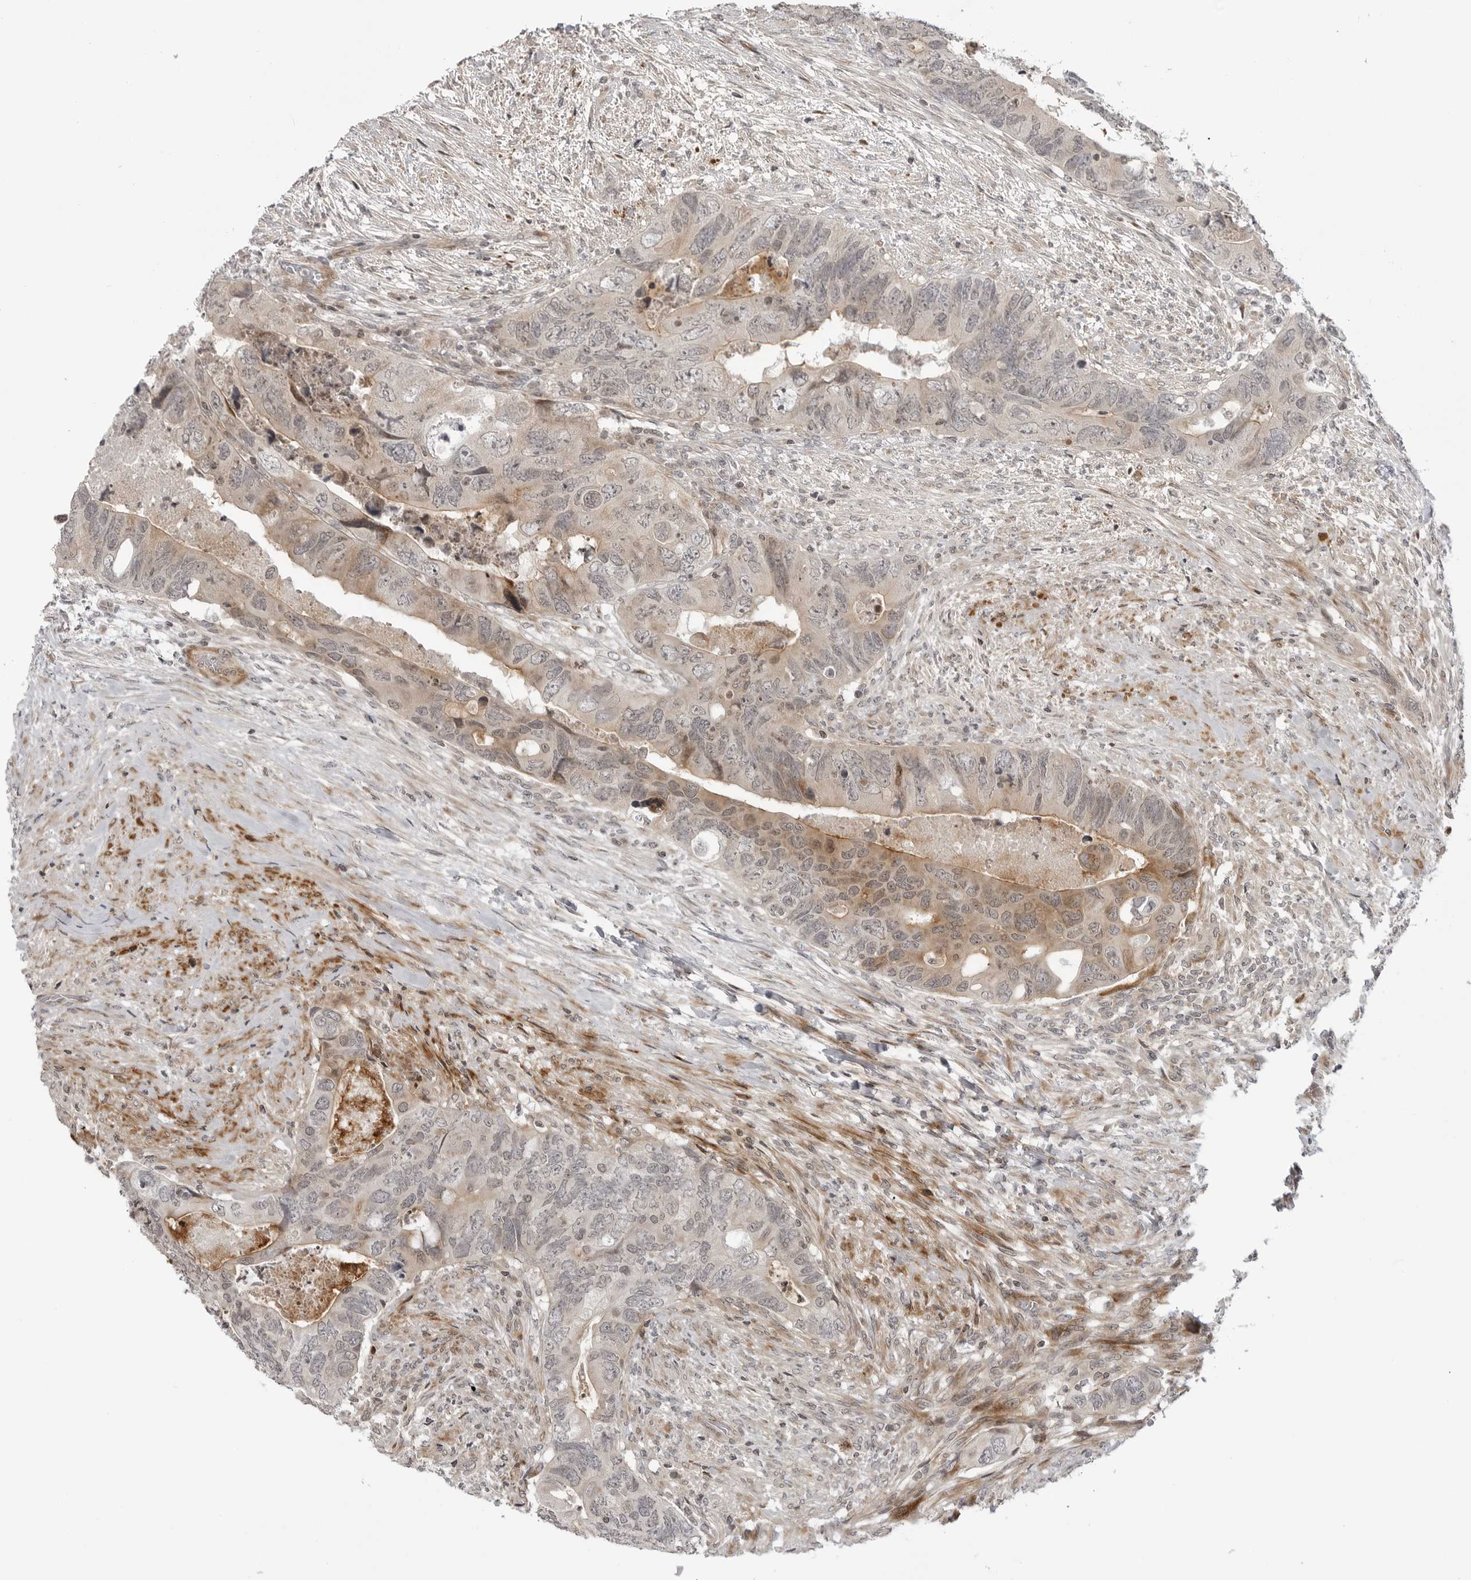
{"staining": {"intensity": "weak", "quantity": "<25%", "location": "cytoplasmic/membranous"}, "tissue": "colorectal cancer", "cell_type": "Tumor cells", "image_type": "cancer", "snomed": [{"axis": "morphology", "description": "Adenocarcinoma, NOS"}, {"axis": "topography", "description": "Rectum"}], "caption": "Immunohistochemistry (IHC) micrograph of neoplastic tissue: human colorectal adenocarcinoma stained with DAB (3,3'-diaminobenzidine) shows no significant protein positivity in tumor cells.", "gene": "ADAMTS5", "patient": {"sex": "male", "age": 63}}